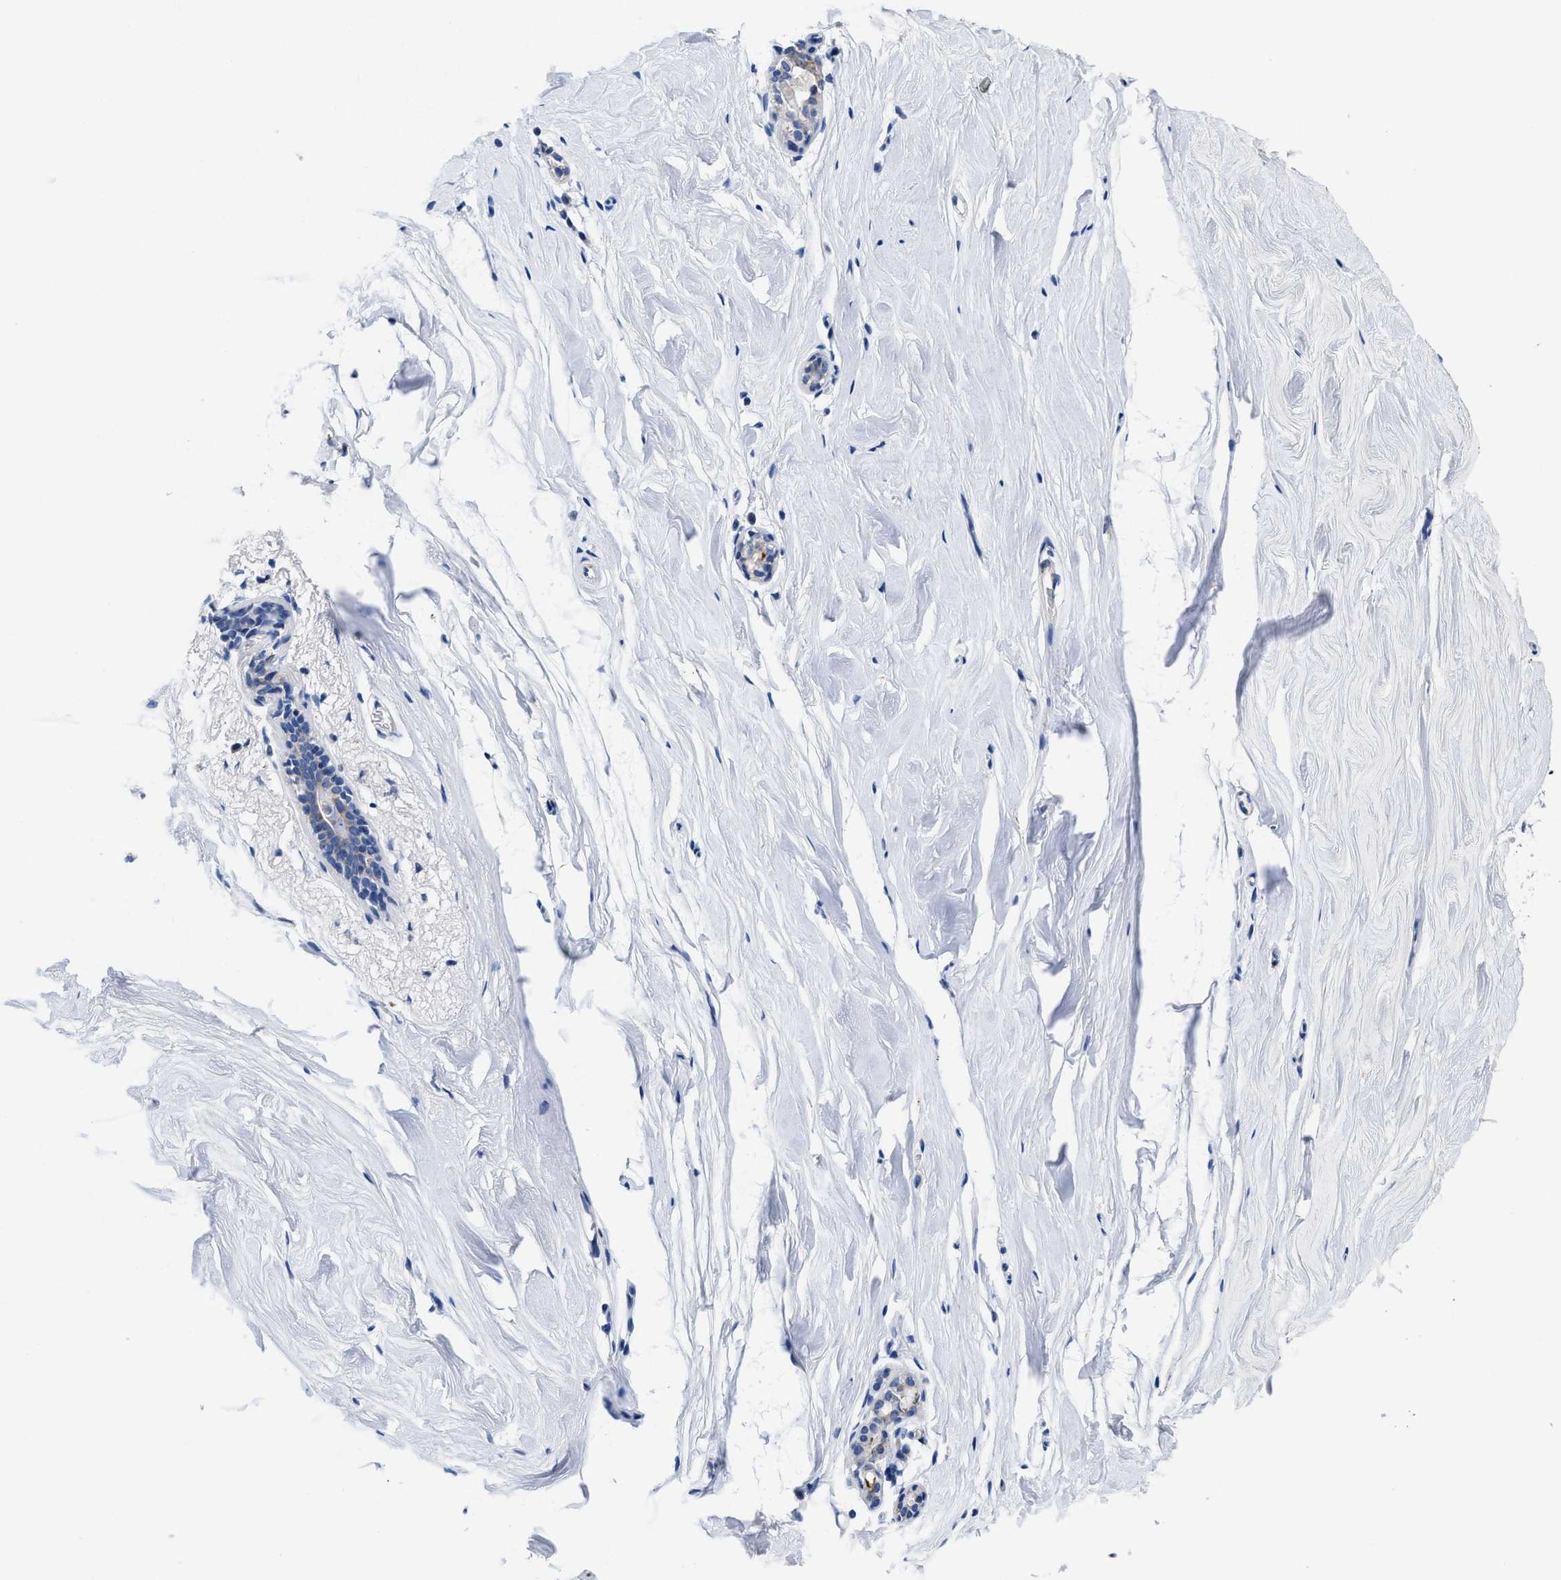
{"staining": {"intensity": "negative", "quantity": "none", "location": "none"}, "tissue": "breast", "cell_type": "Adipocytes", "image_type": "normal", "snomed": [{"axis": "morphology", "description": "Normal tissue, NOS"}, {"axis": "topography", "description": "Breast"}], "caption": "The photomicrograph demonstrates no significant expression in adipocytes of breast.", "gene": "TBRG4", "patient": {"sex": "female", "age": 62}}